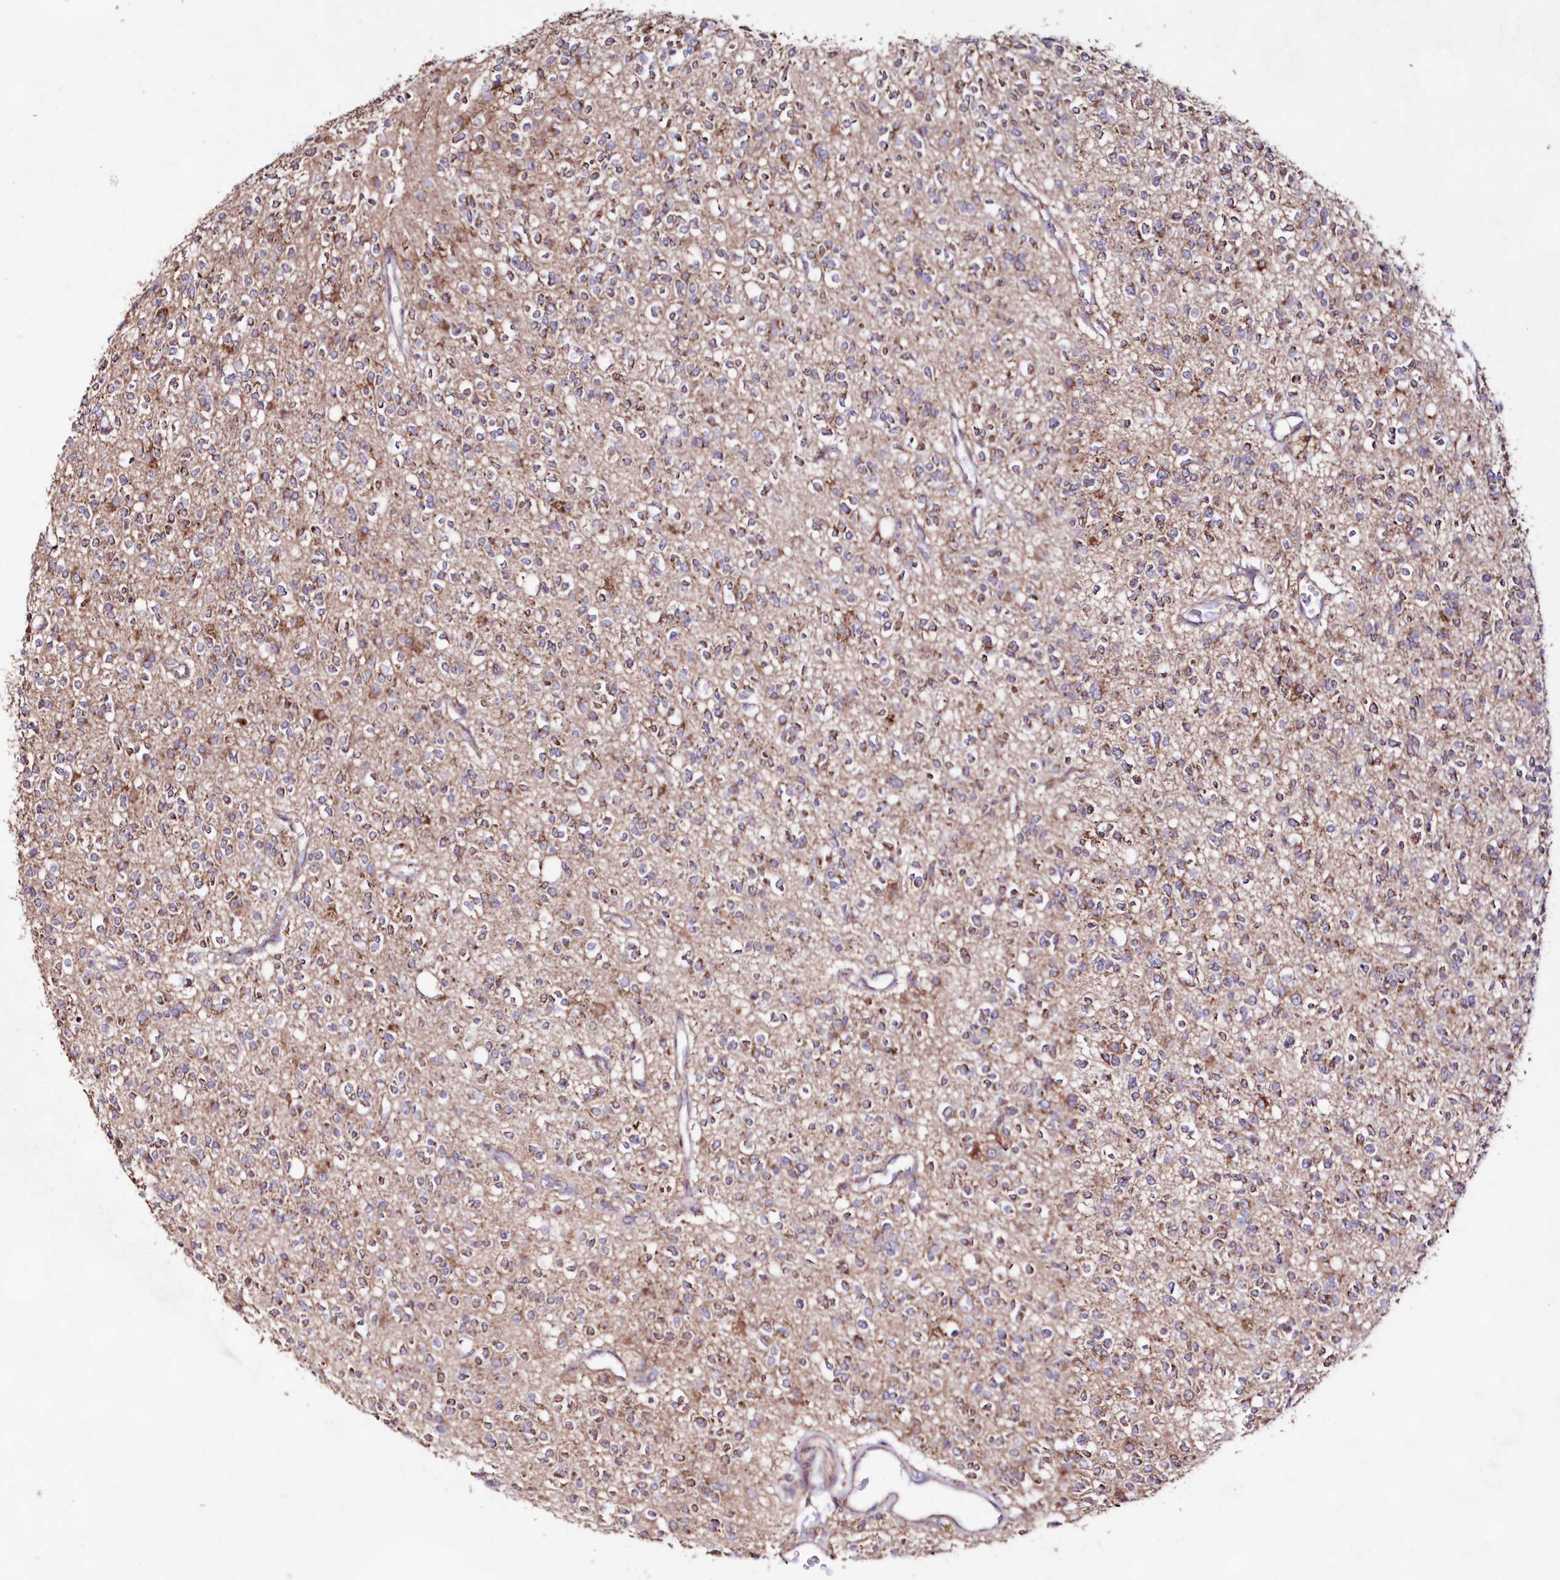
{"staining": {"intensity": "moderate", "quantity": "25%-75%", "location": "cytoplasmic/membranous"}, "tissue": "glioma", "cell_type": "Tumor cells", "image_type": "cancer", "snomed": [{"axis": "morphology", "description": "Glioma, malignant, High grade"}, {"axis": "topography", "description": "Brain"}], "caption": "Approximately 25%-75% of tumor cells in malignant high-grade glioma demonstrate moderate cytoplasmic/membranous protein positivity as visualized by brown immunohistochemical staining.", "gene": "HADHB", "patient": {"sex": "male", "age": 34}}